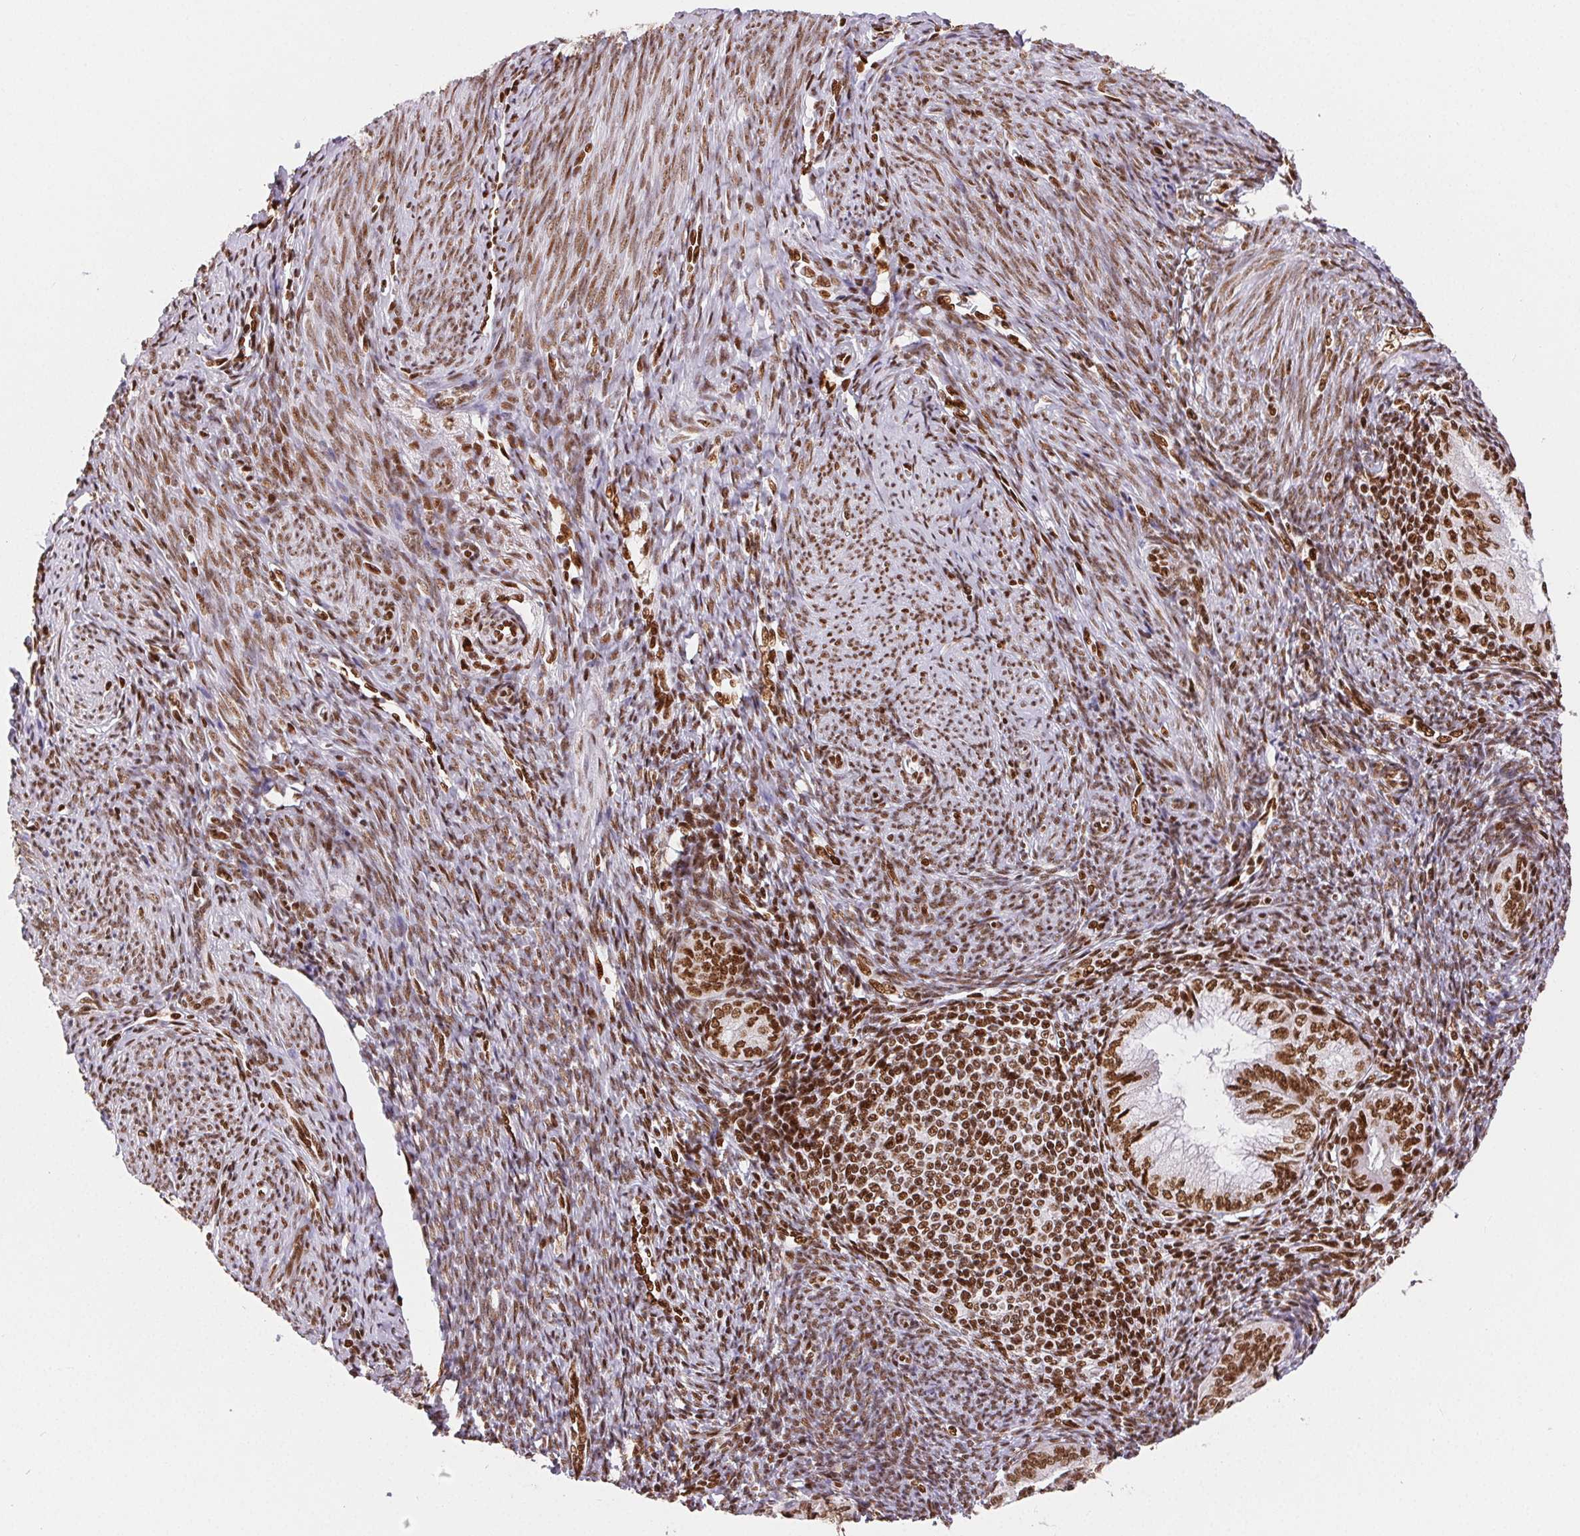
{"staining": {"intensity": "moderate", "quantity": ">75%", "location": "nuclear"}, "tissue": "endometrial cancer", "cell_type": "Tumor cells", "image_type": "cancer", "snomed": [{"axis": "morphology", "description": "Adenocarcinoma, NOS"}, {"axis": "topography", "description": "Endometrium"}], "caption": "Brown immunohistochemical staining in endometrial adenocarcinoma shows moderate nuclear expression in approximately >75% of tumor cells.", "gene": "ZNF80", "patient": {"sex": "female", "age": 55}}